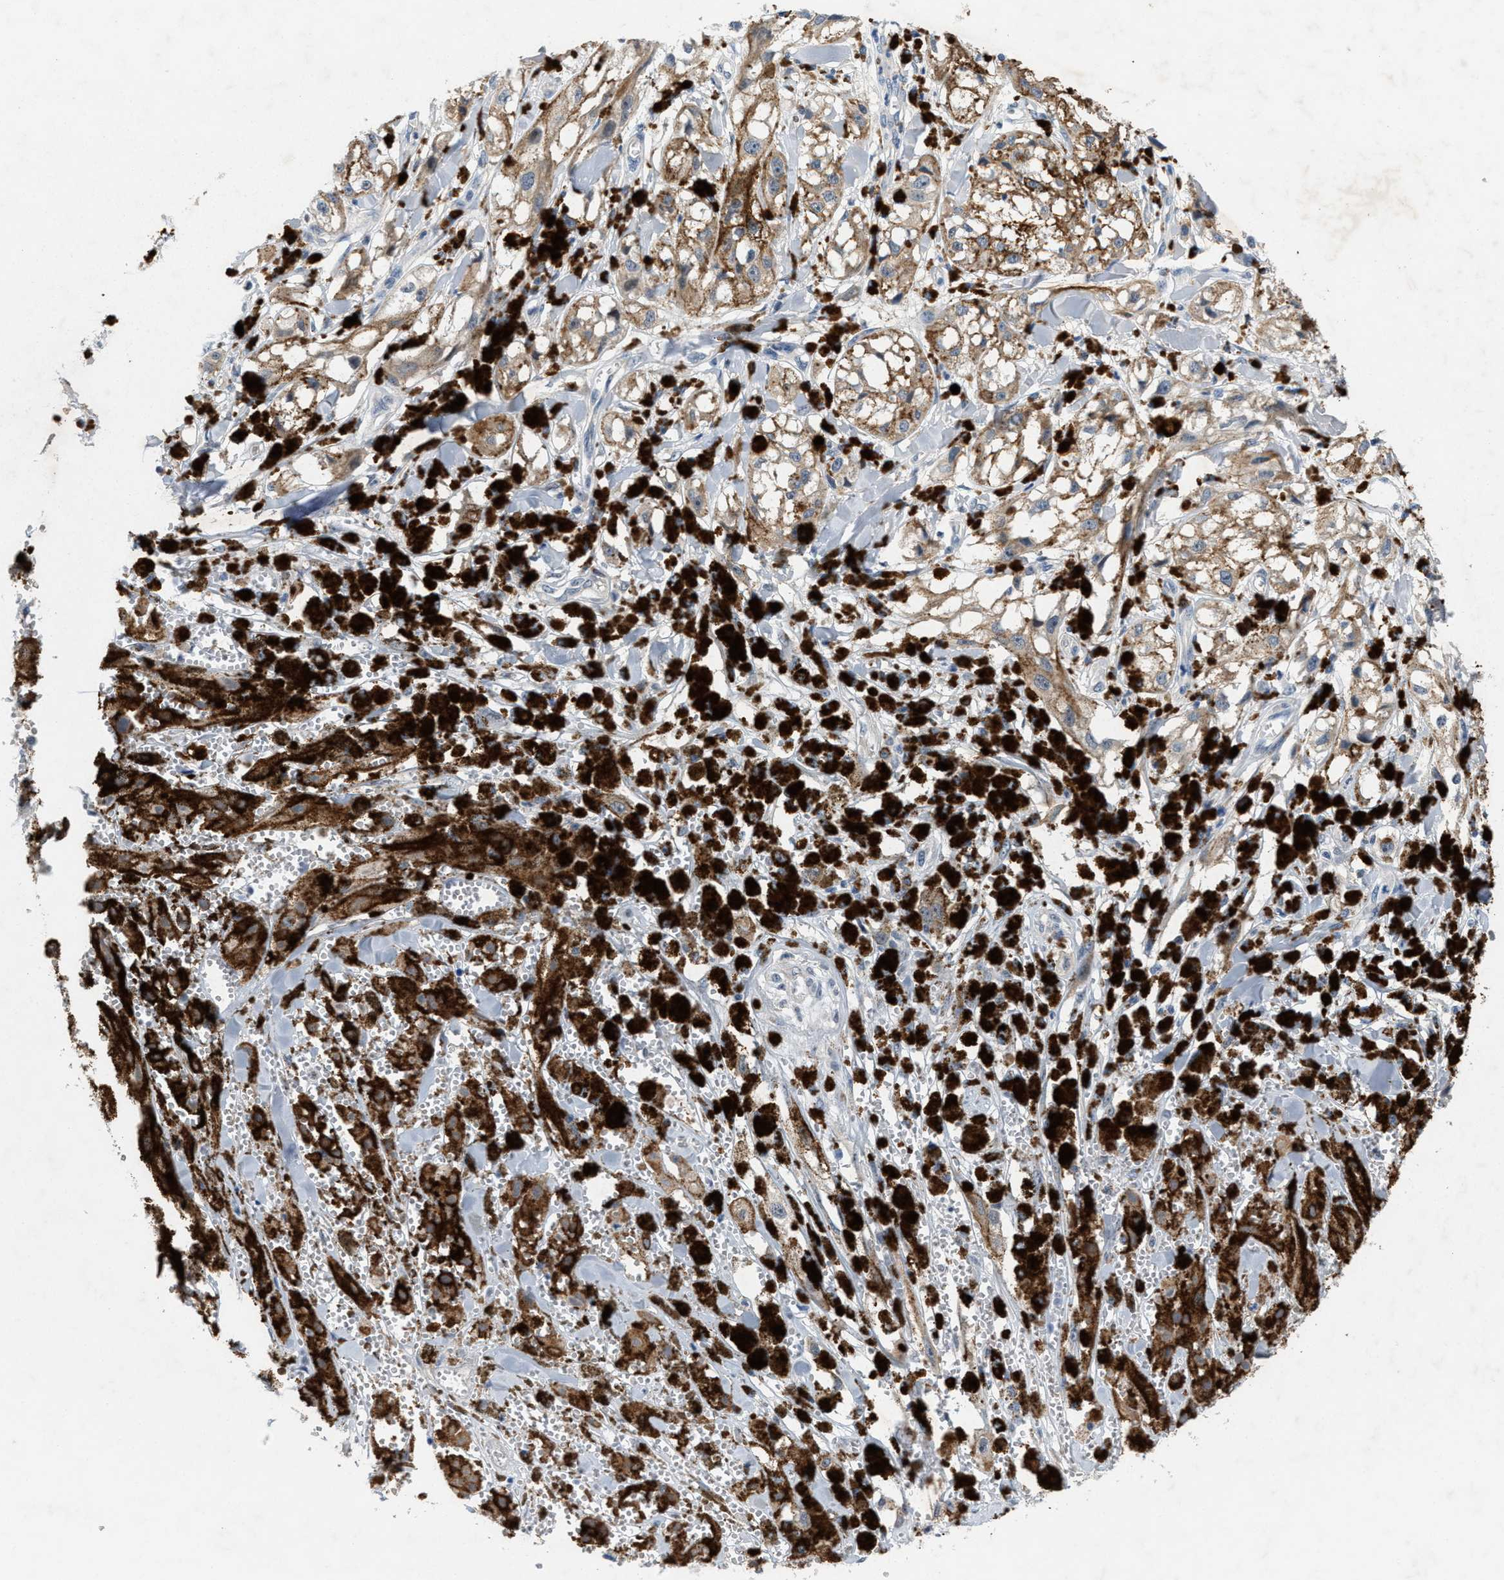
{"staining": {"intensity": "weak", "quantity": ">75%", "location": "cytoplasmic/membranous"}, "tissue": "melanoma", "cell_type": "Tumor cells", "image_type": "cancer", "snomed": [{"axis": "morphology", "description": "Malignant melanoma, NOS"}, {"axis": "topography", "description": "Skin"}], "caption": "Tumor cells reveal low levels of weak cytoplasmic/membranous positivity in approximately >75% of cells in melanoma. The staining is performed using DAB brown chromogen to label protein expression. The nuclei are counter-stained blue using hematoxylin.", "gene": "WIPI2", "patient": {"sex": "male", "age": 88}}